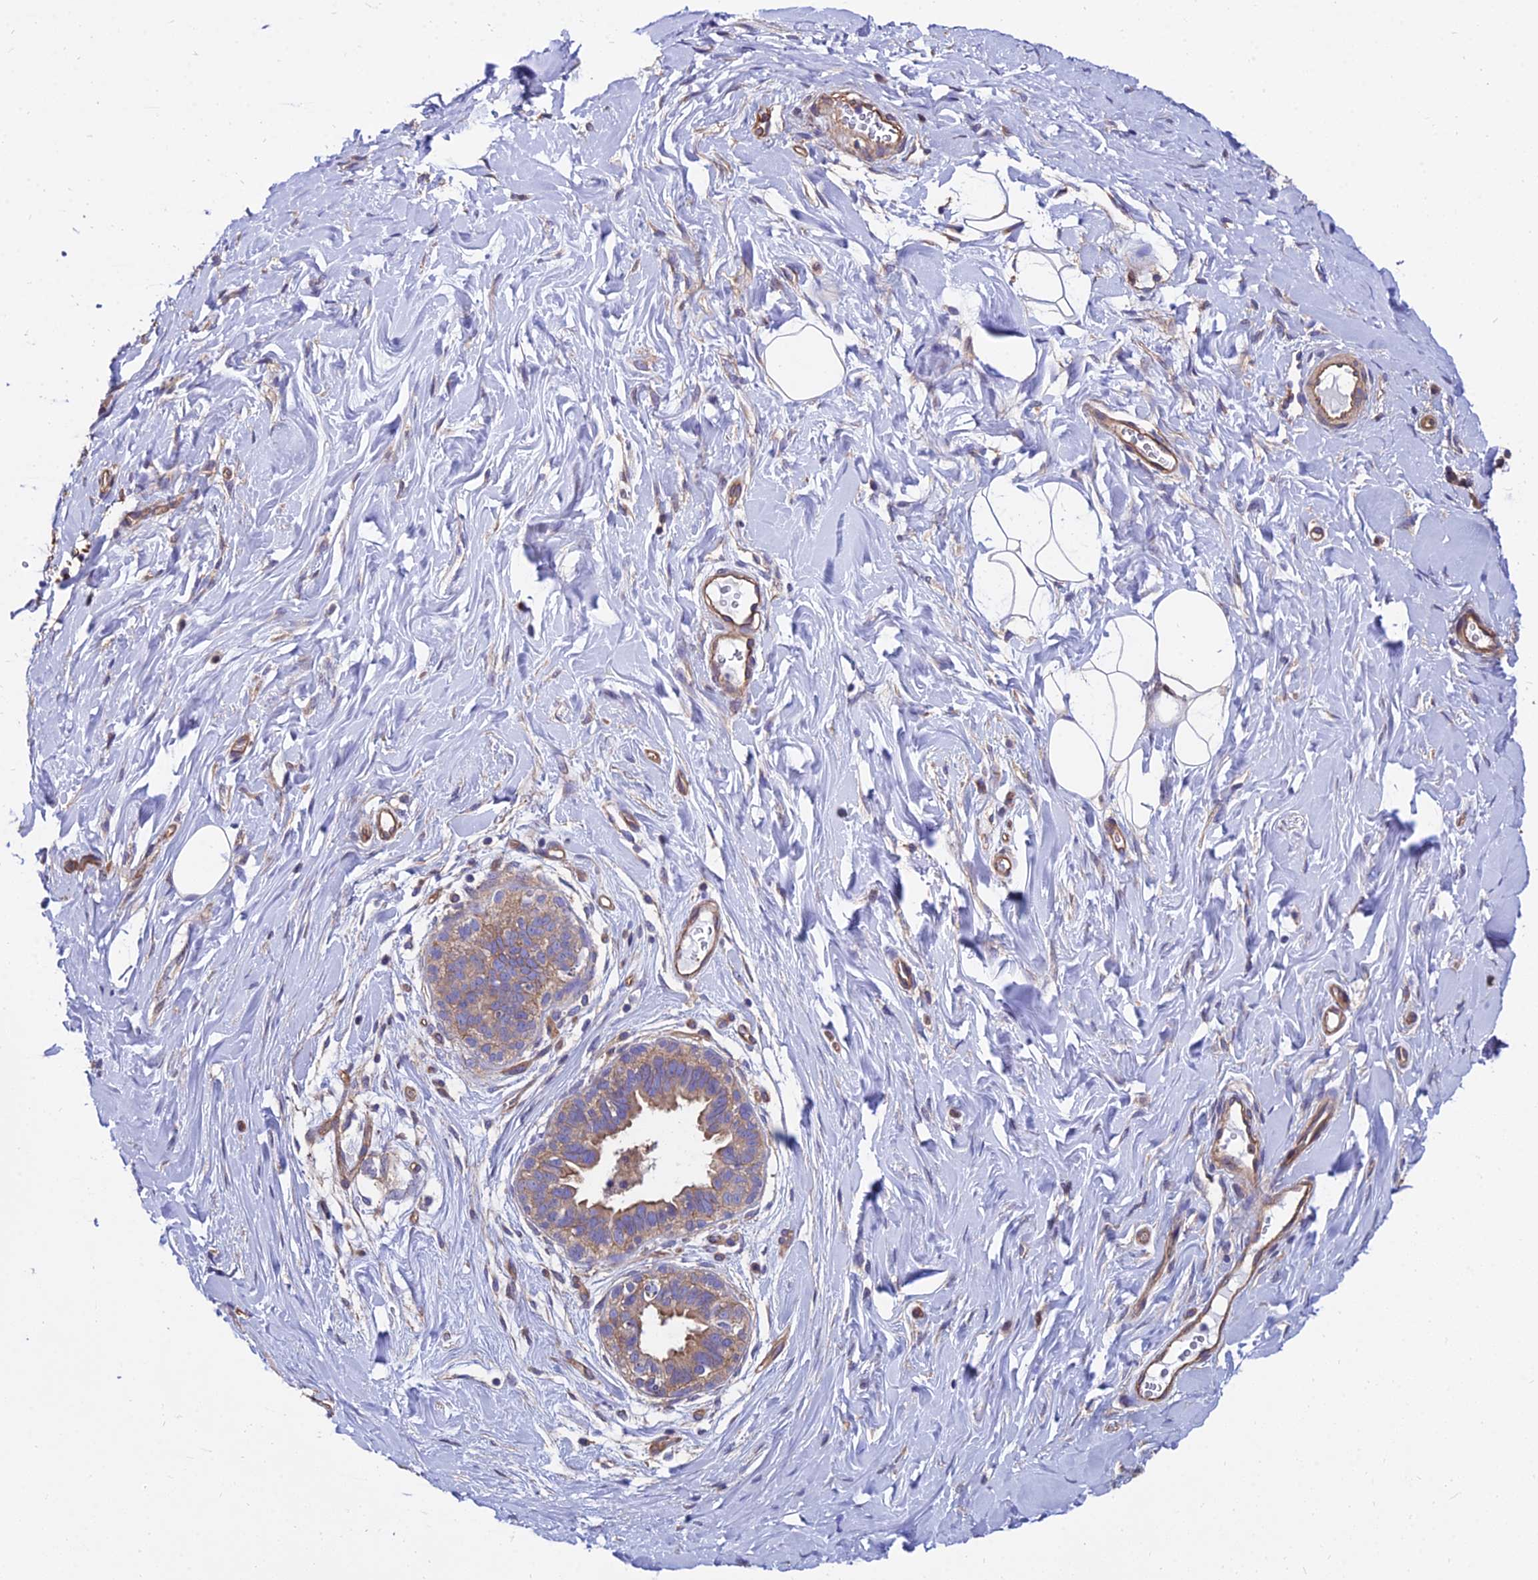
{"staining": {"intensity": "negative", "quantity": "none", "location": "none"}, "tissue": "adipose tissue", "cell_type": "Adipocytes", "image_type": "normal", "snomed": [{"axis": "morphology", "description": "Normal tissue, NOS"}, {"axis": "topography", "description": "Breast"}], "caption": "Immunohistochemistry (IHC) image of normal adipose tissue: human adipose tissue stained with DAB (3,3'-diaminobenzidine) shows no significant protein expression in adipocytes. Brightfield microscopy of immunohistochemistry stained with DAB (3,3'-diaminobenzidine) (brown) and hematoxylin (blue), captured at high magnification.", "gene": "CALM1", "patient": {"sex": "female", "age": 26}}